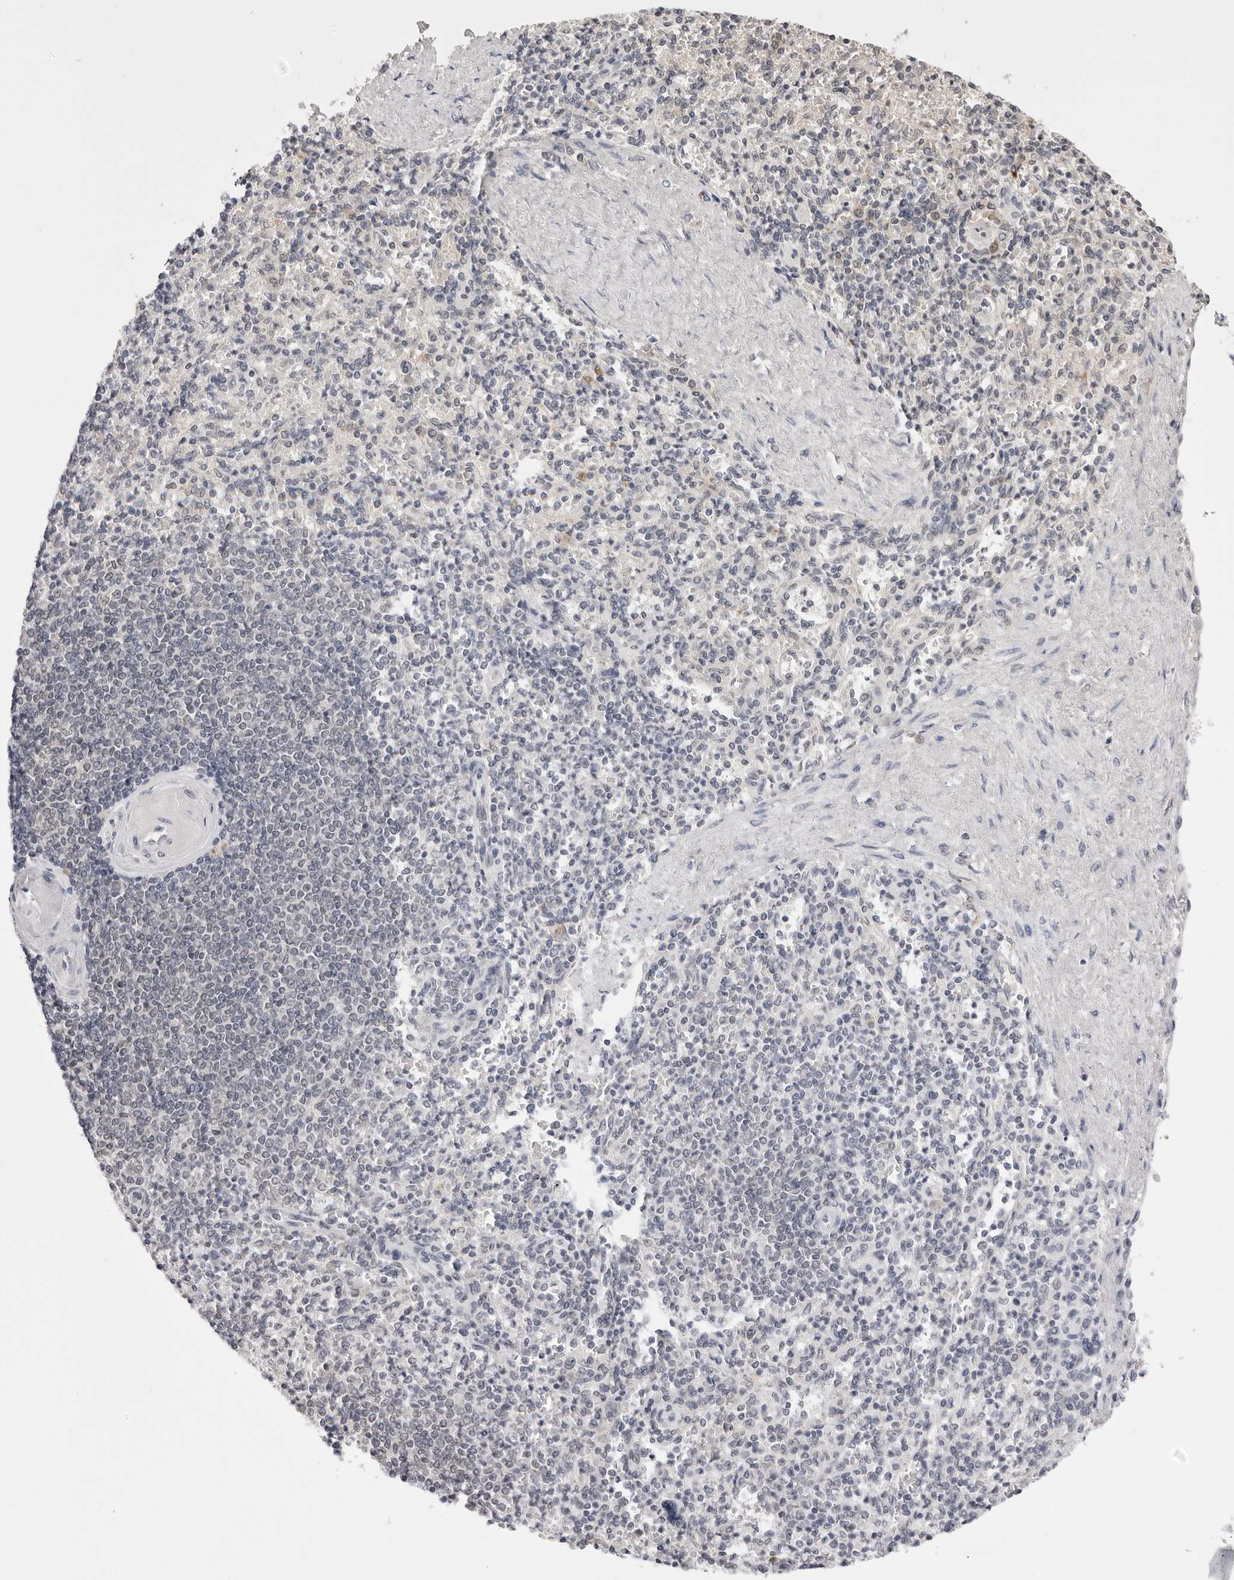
{"staining": {"intensity": "negative", "quantity": "none", "location": "none"}, "tissue": "spleen", "cell_type": "Cells in red pulp", "image_type": "normal", "snomed": [{"axis": "morphology", "description": "Normal tissue, NOS"}, {"axis": "topography", "description": "Spleen"}], "caption": "Immunohistochemistry (IHC) image of benign human spleen stained for a protein (brown), which displays no expression in cells in red pulp. (DAB IHC visualized using brightfield microscopy, high magnification).", "gene": "PRUNE1", "patient": {"sex": "female", "age": 74}}